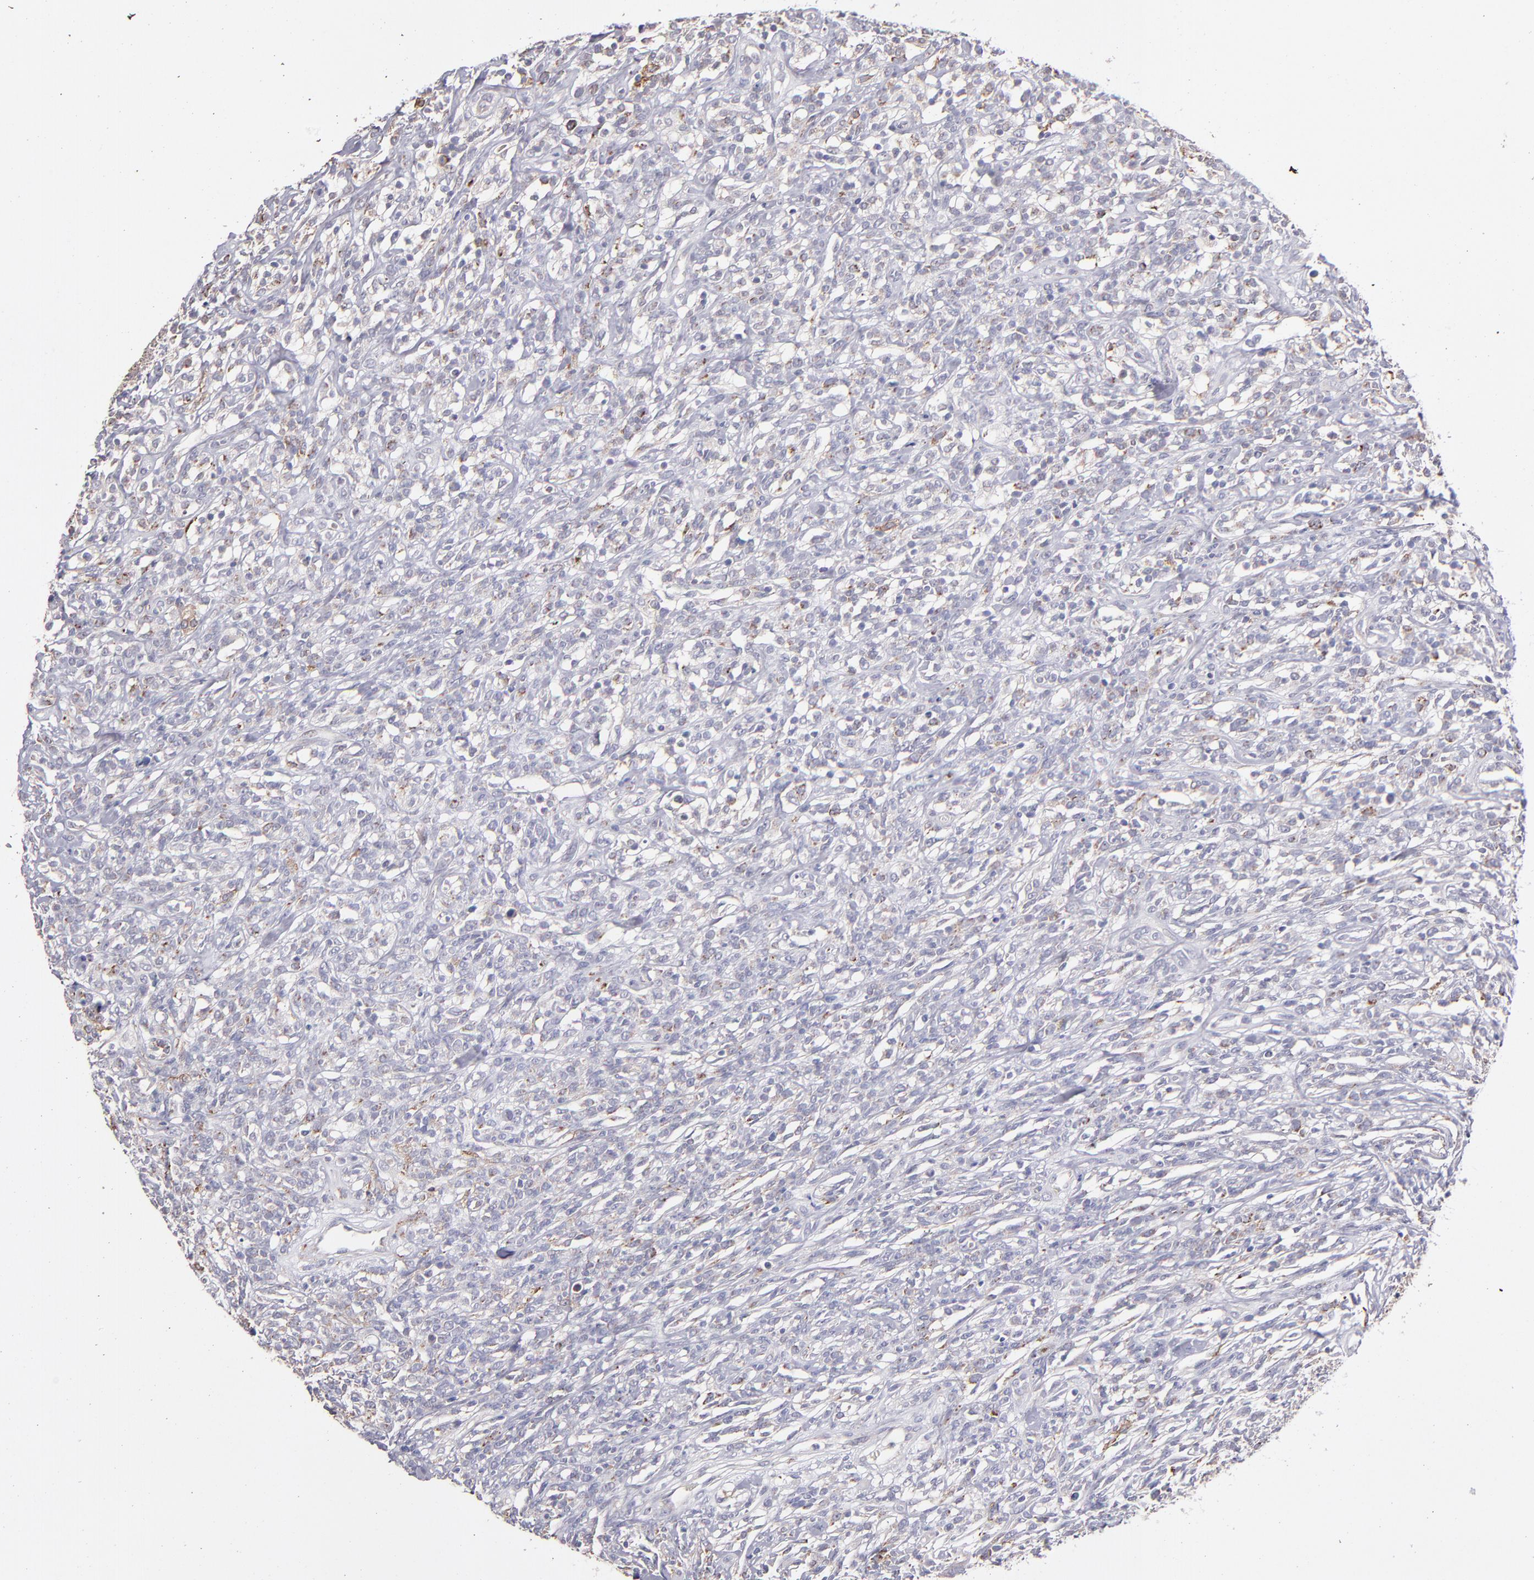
{"staining": {"intensity": "strong", "quantity": "<25%", "location": "cytoplasmic/membranous"}, "tissue": "lymphoma", "cell_type": "Tumor cells", "image_type": "cancer", "snomed": [{"axis": "morphology", "description": "Malignant lymphoma, non-Hodgkin's type, High grade"}, {"axis": "topography", "description": "Lymph node"}], "caption": "Protein expression analysis of high-grade malignant lymphoma, non-Hodgkin's type displays strong cytoplasmic/membranous positivity in approximately <25% of tumor cells.", "gene": "GLDC", "patient": {"sex": "female", "age": 73}}